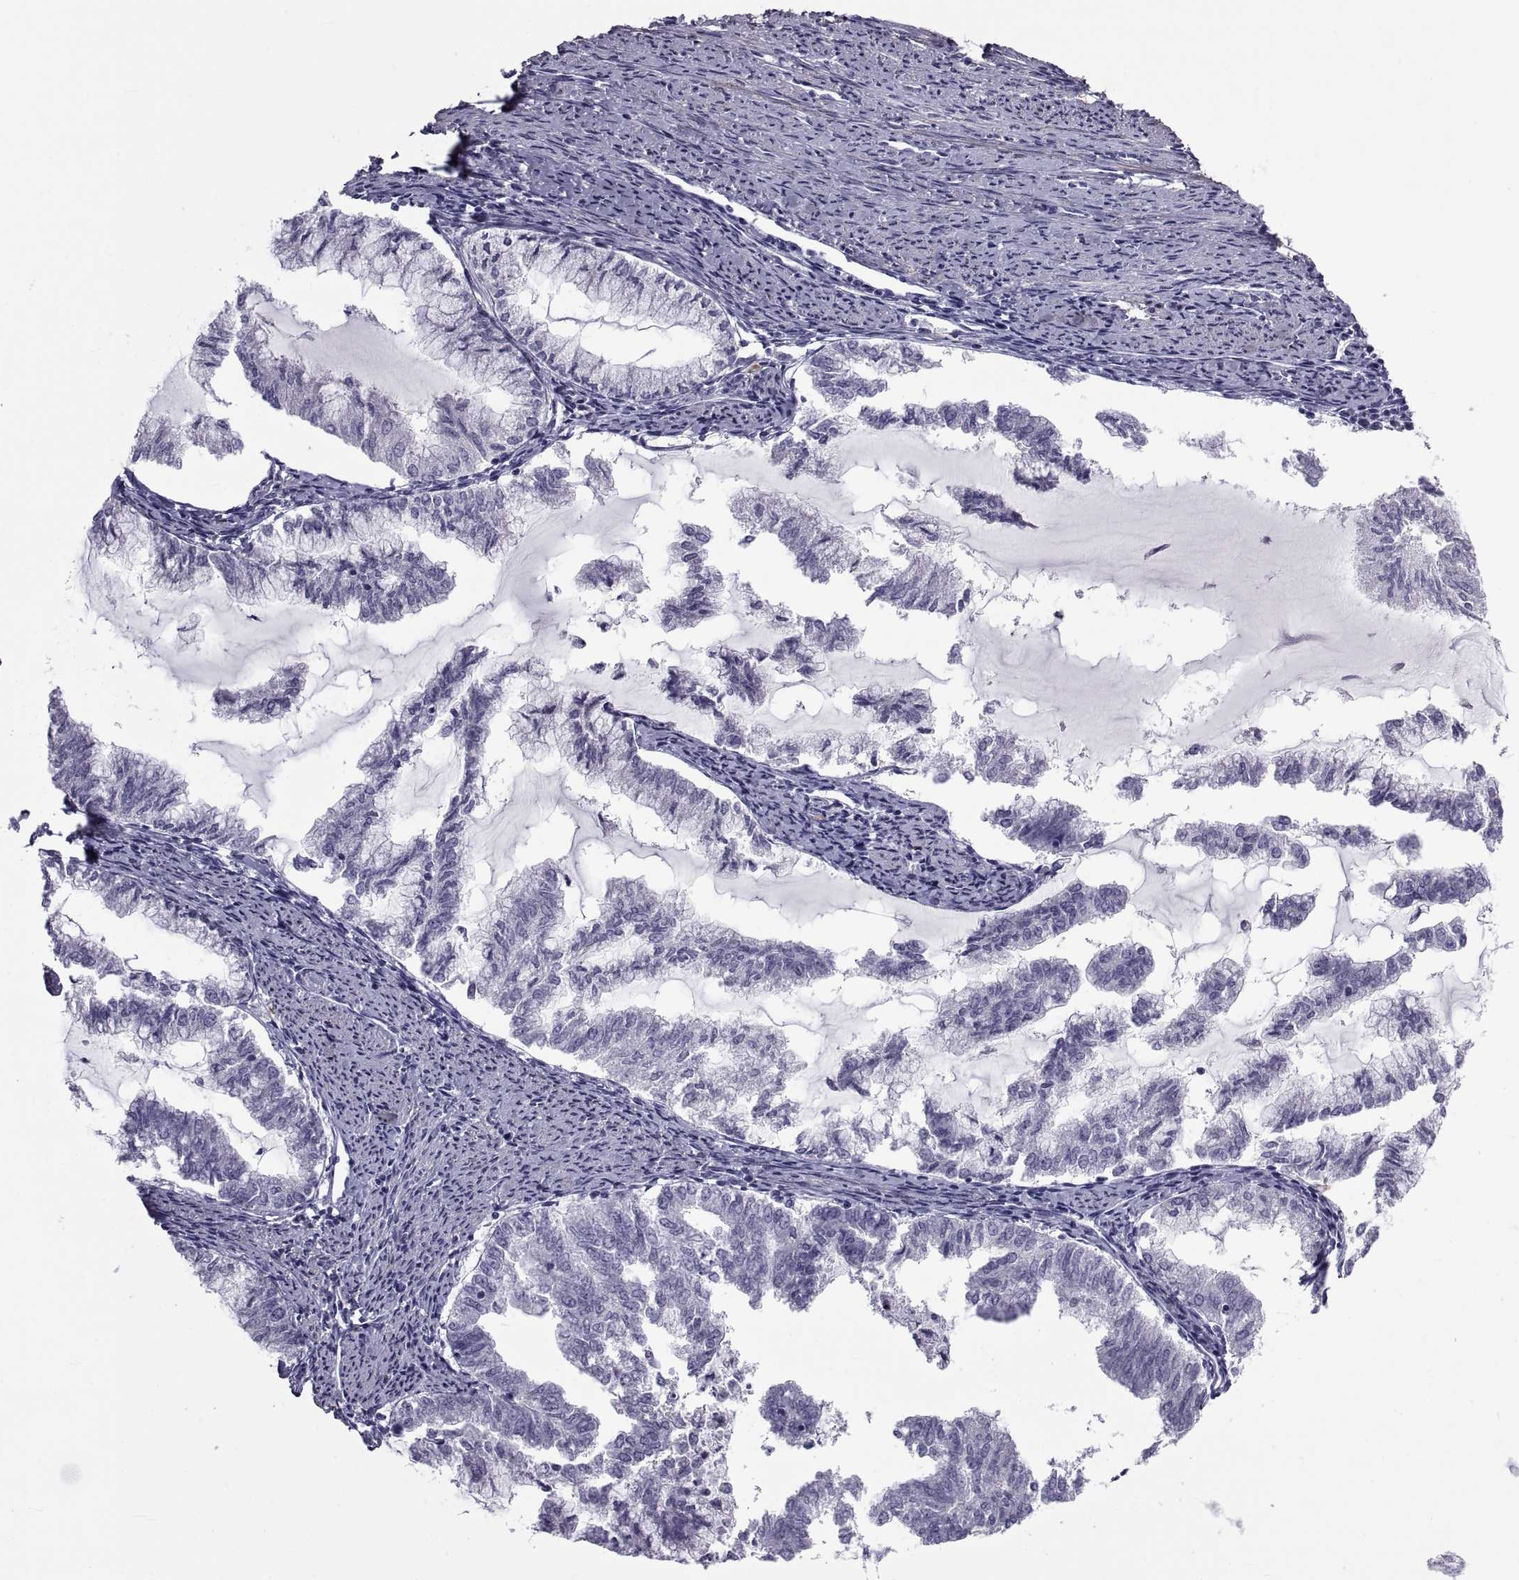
{"staining": {"intensity": "negative", "quantity": "none", "location": "none"}, "tissue": "endometrial cancer", "cell_type": "Tumor cells", "image_type": "cancer", "snomed": [{"axis": "morphology", "description": "Adenocarcinoma, NOS"}, {"axis": "topography", "description": "Endometrium"}], "caption": "Tumor cells are negative for protein expression in human adenocarcinoma (endometrial).", "gene": "MAGEB1", "patient": {"sex": "female", "age": 79}}